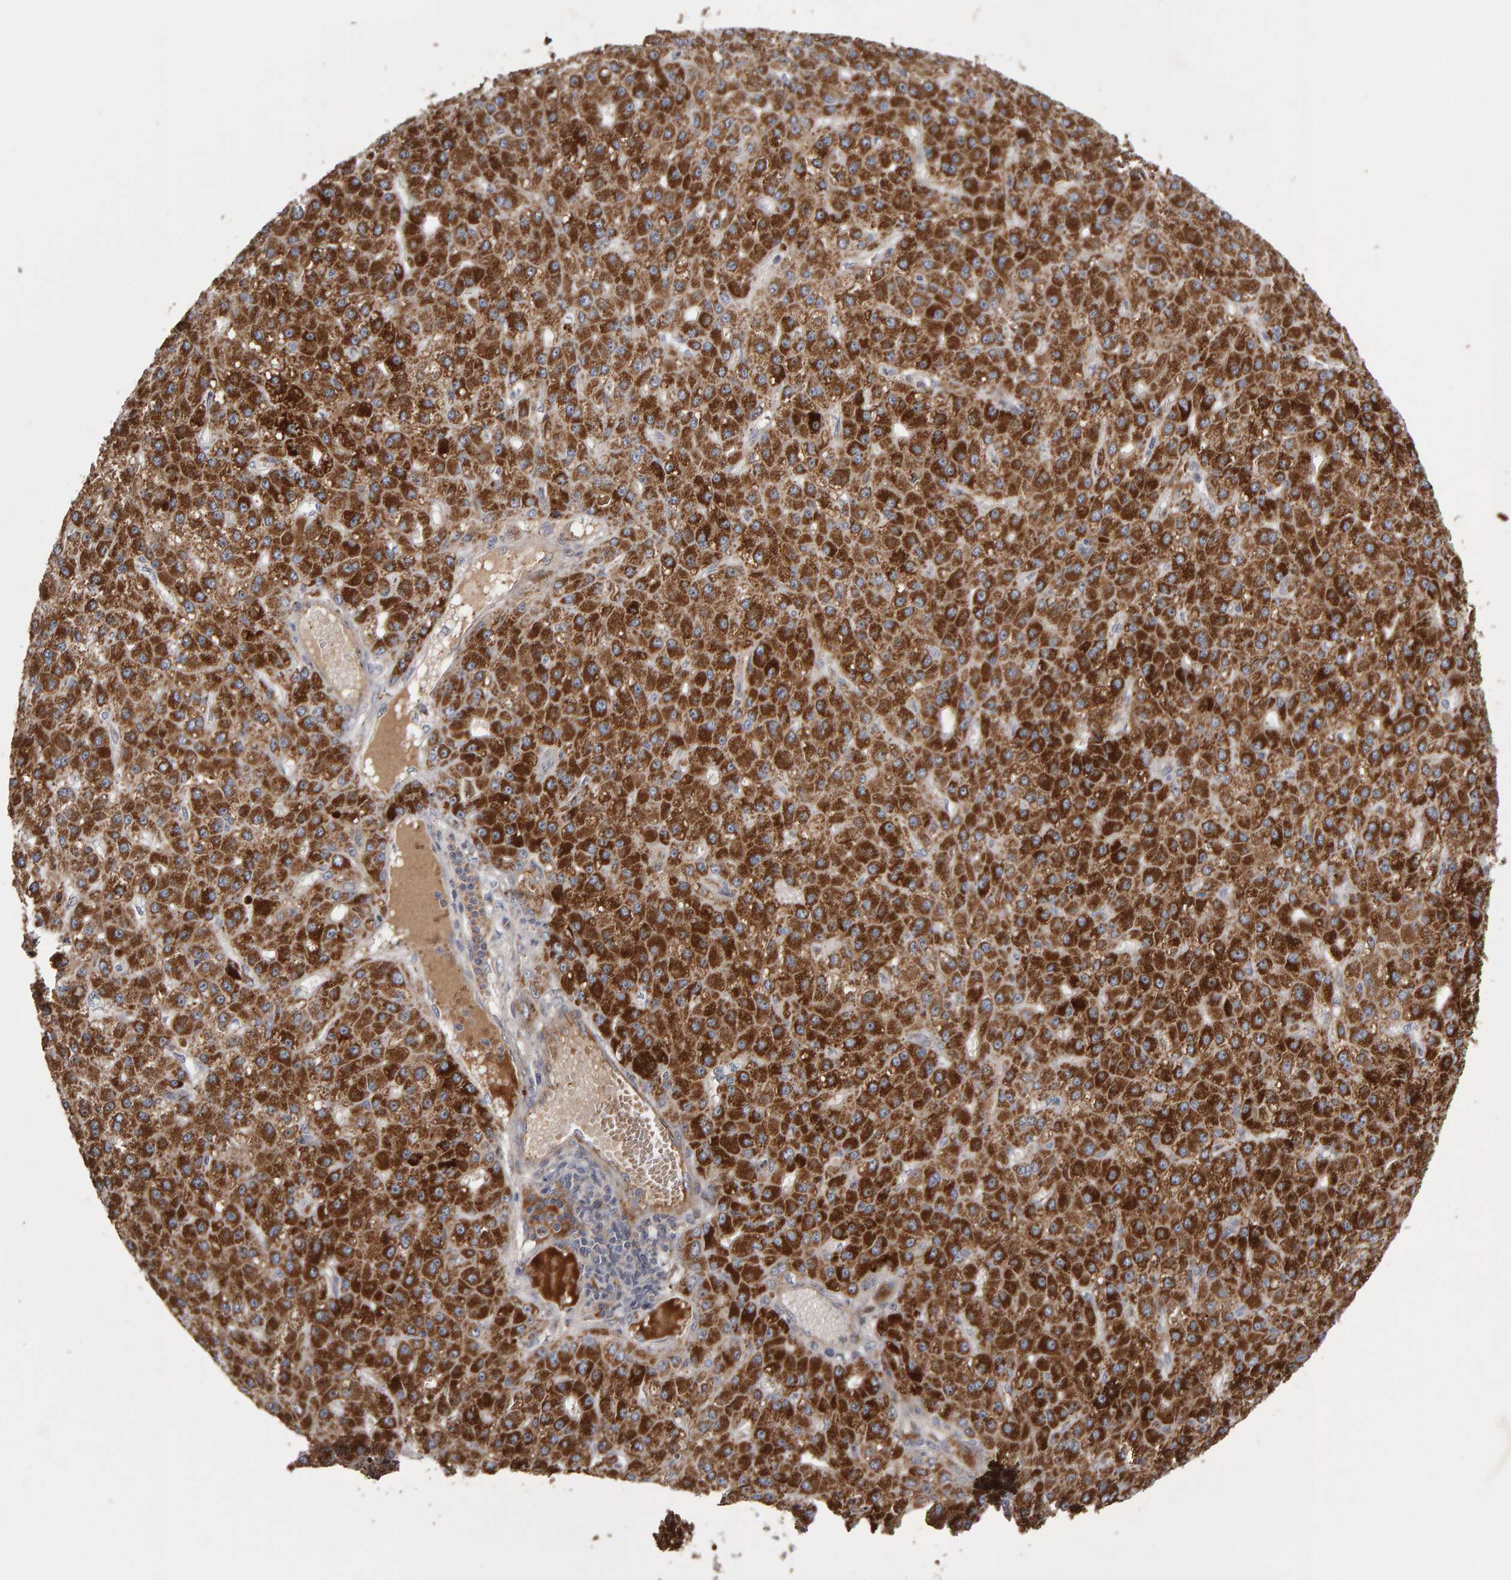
{"staining": {"intensity": "strong", "quantity": ">75%", "location": "cytoplasmic/membranous"}, "tissue": "liver cancer", "cell_type": "Tumor cells", "image_type": "cancer", "snomed": [{"axis": "morphology", "description": "Carcinoma, Hepatocellular, NOS"}, {"axis": "topography", "description": "Liver"}], "caption": "High-power microscopy captured an immunohistochemistry (IHC) photomicrograph of hepatocellular carcinoma (liver), revealing strong cytoplasmic/membranous positivity in about >75% of tumor cells.", "gene": "CANT1", "patient": {"sex": "male", "age": 67}}